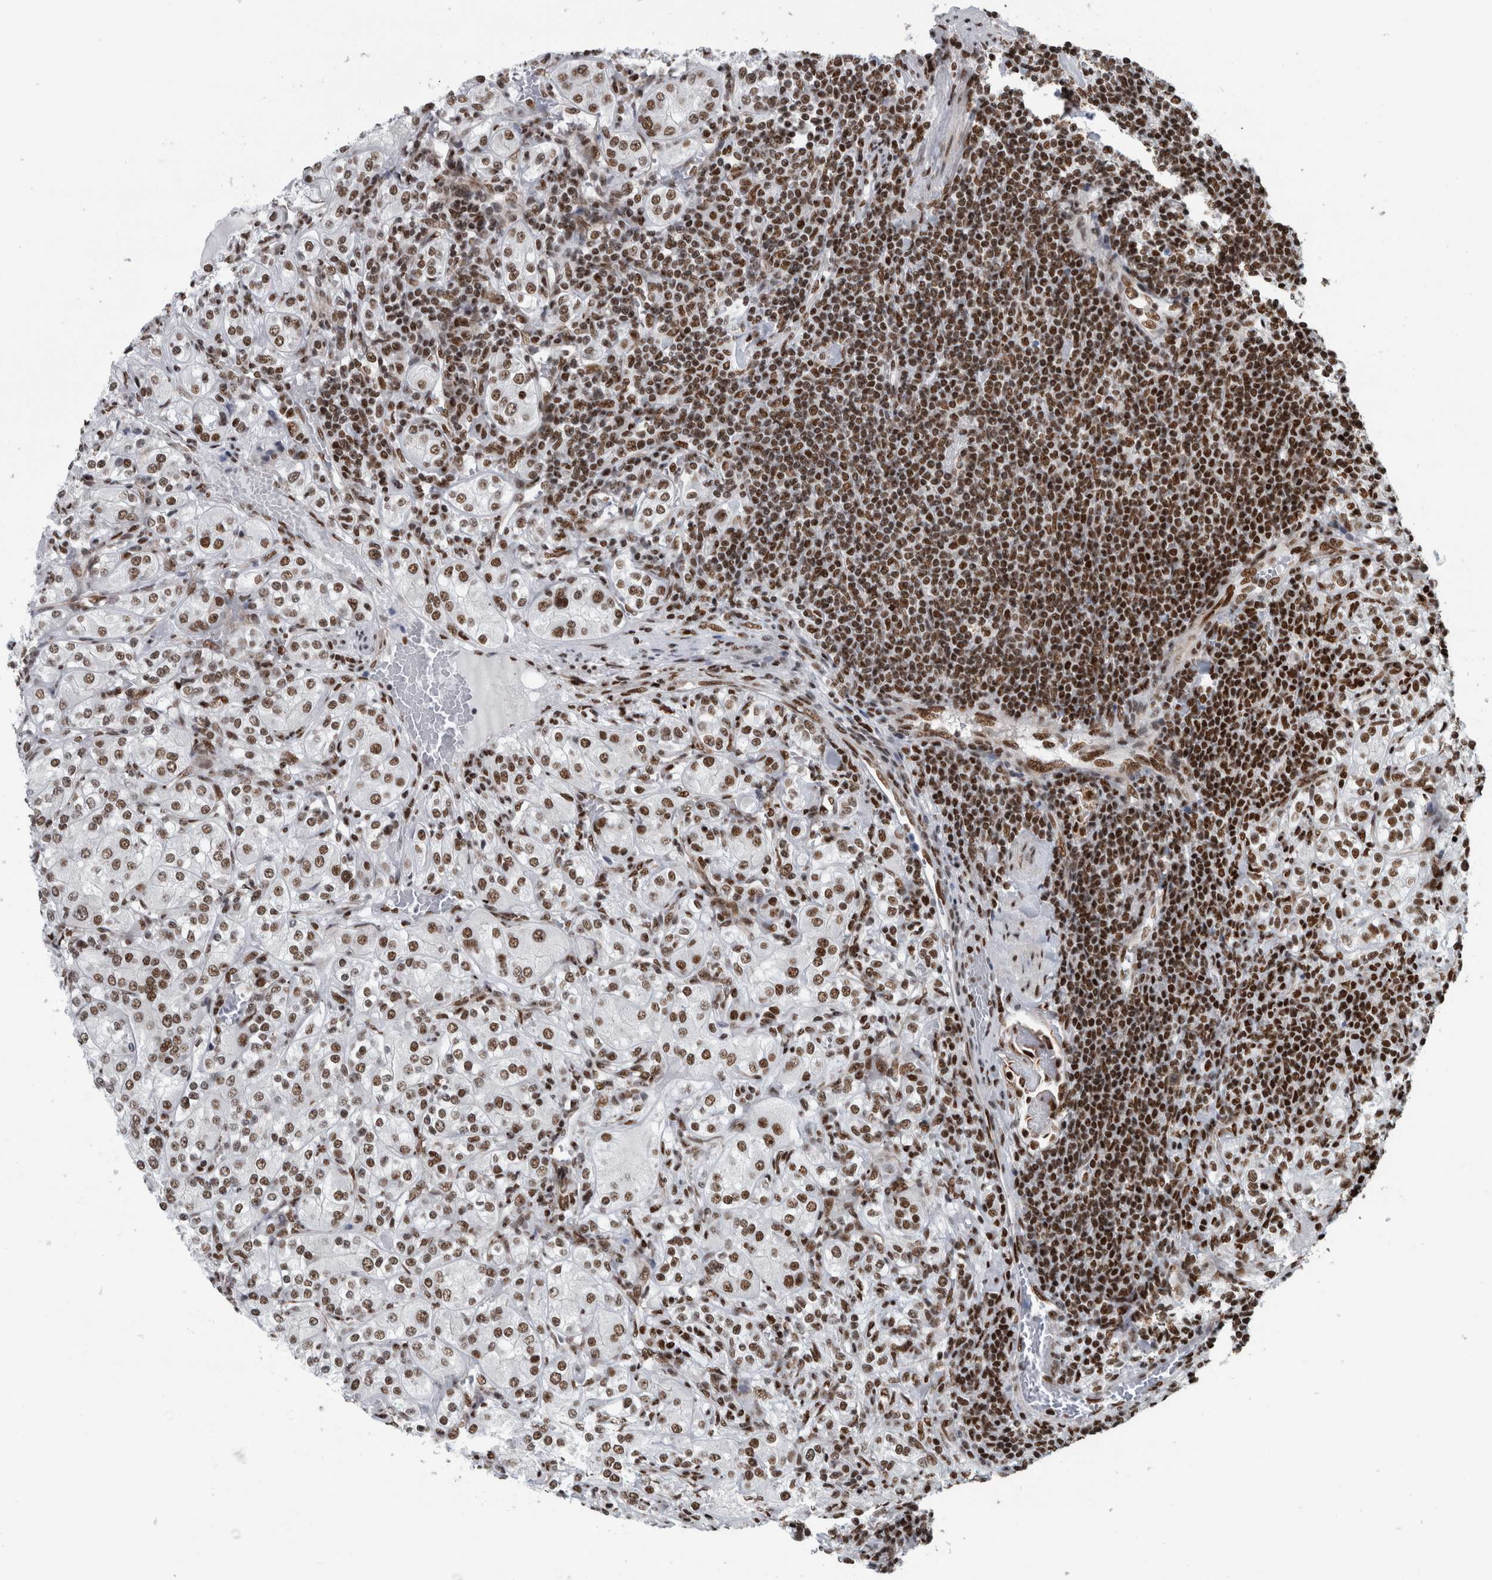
{"staining": {"intensity": "strong", "quantity": ">75%", "location": "nuclear"}, "tissue": "renal cancer", "cell_type": "Tumor cells", "image_type": "cancer", "snomed": [{"axis": "morphology", "description": "Adenocarcinoma, NOS"}, {"axis": "topography", "description": "Kidney"}], "caption": "Protein expression analysis of human adenocarcinoma (renal) reveals strong nuclear positivity in approximately >75% of tumor cells.", "gene": "DNMT3A", "patient": {"sex": "male", "age": 77}}